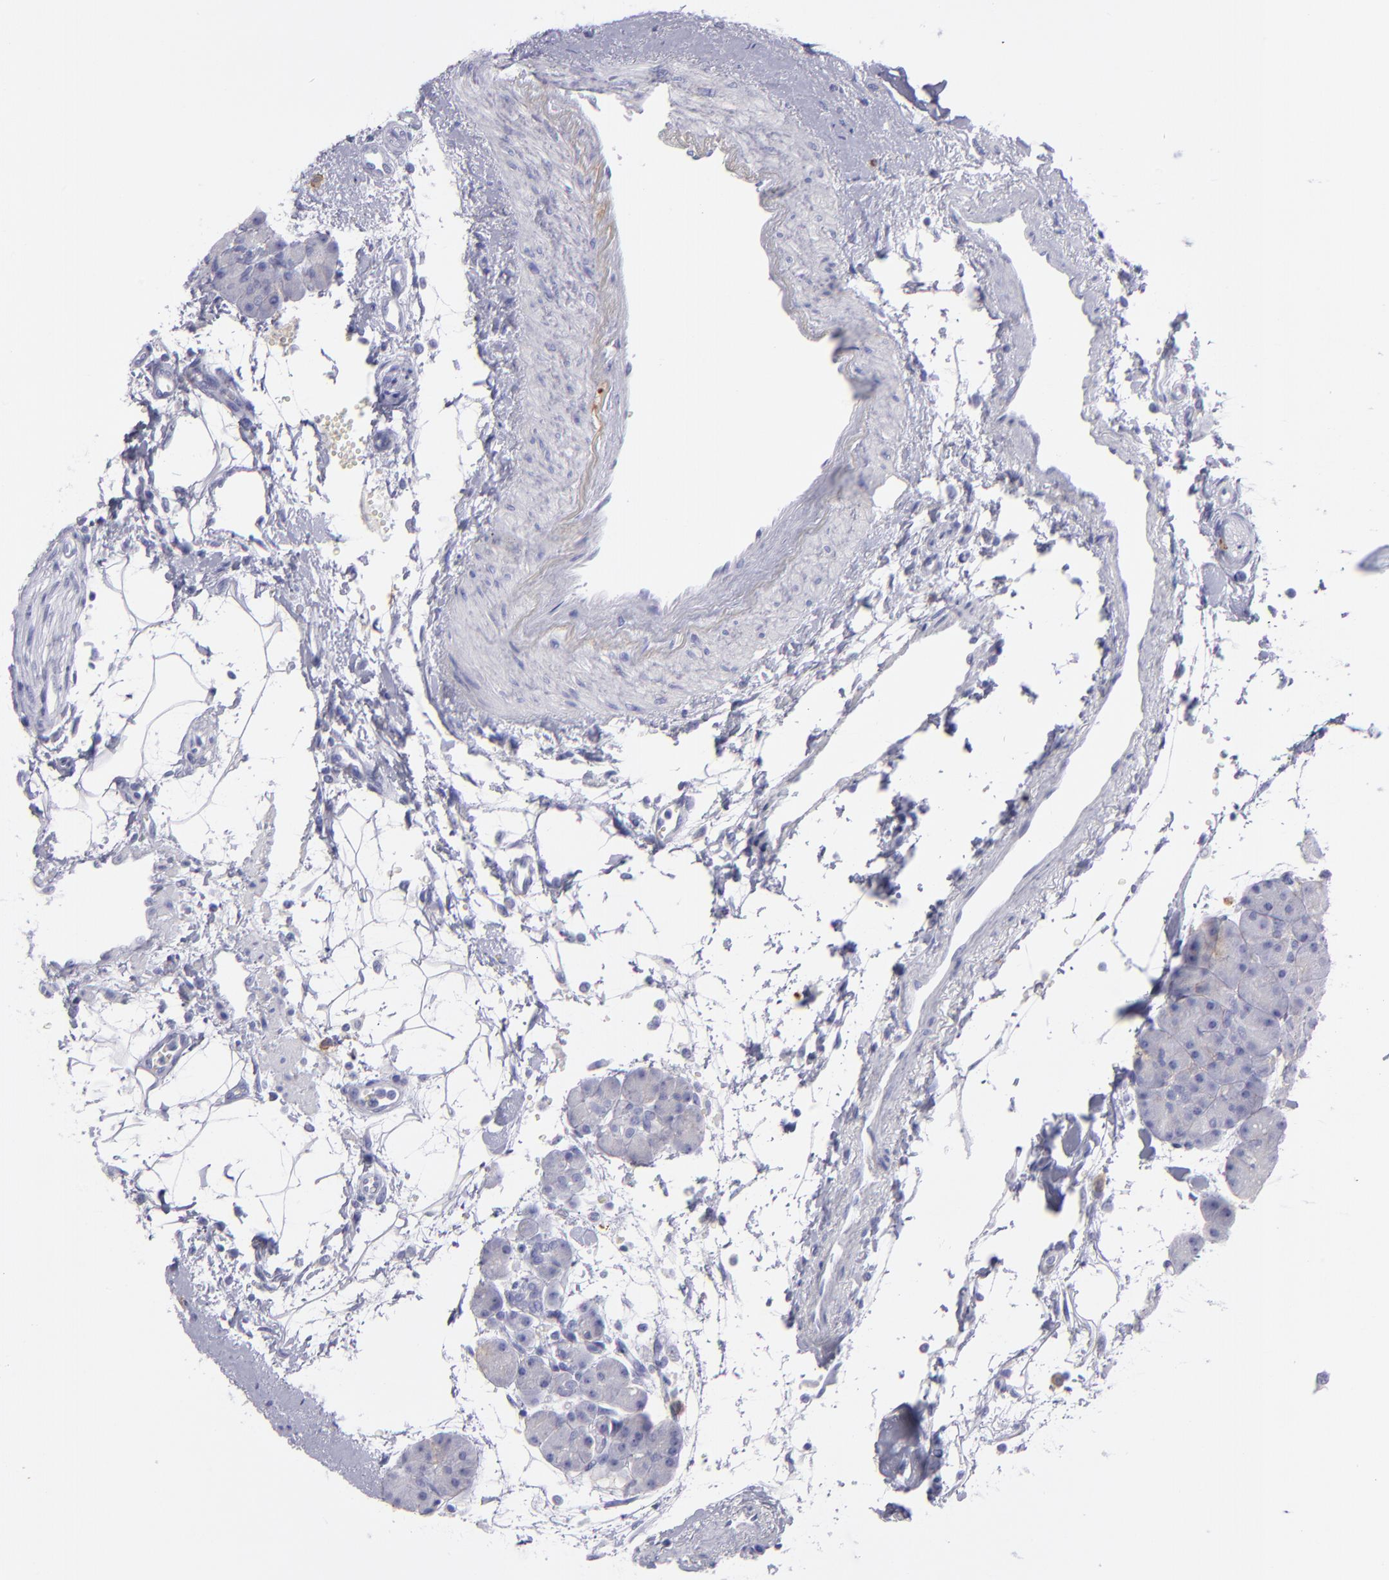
{"staining": {"intensity": "negative", "quantity": "none", "location": "none"}, "tissue": "pancreas", "cell_type": "Exocrine glandular cells", "image_type": "normal", "snomed": [{"axis": "morphology", "description": "Normal tissue, NOS"}, {"axis": "topography", "description": "Pancreas"}], "caption": "This is a image of IHC staining of benign pancreas, which shows no positivity in exocrine glandular cells.", "gene": "CD82", "patient": {"sex": "male", "age": 66}}